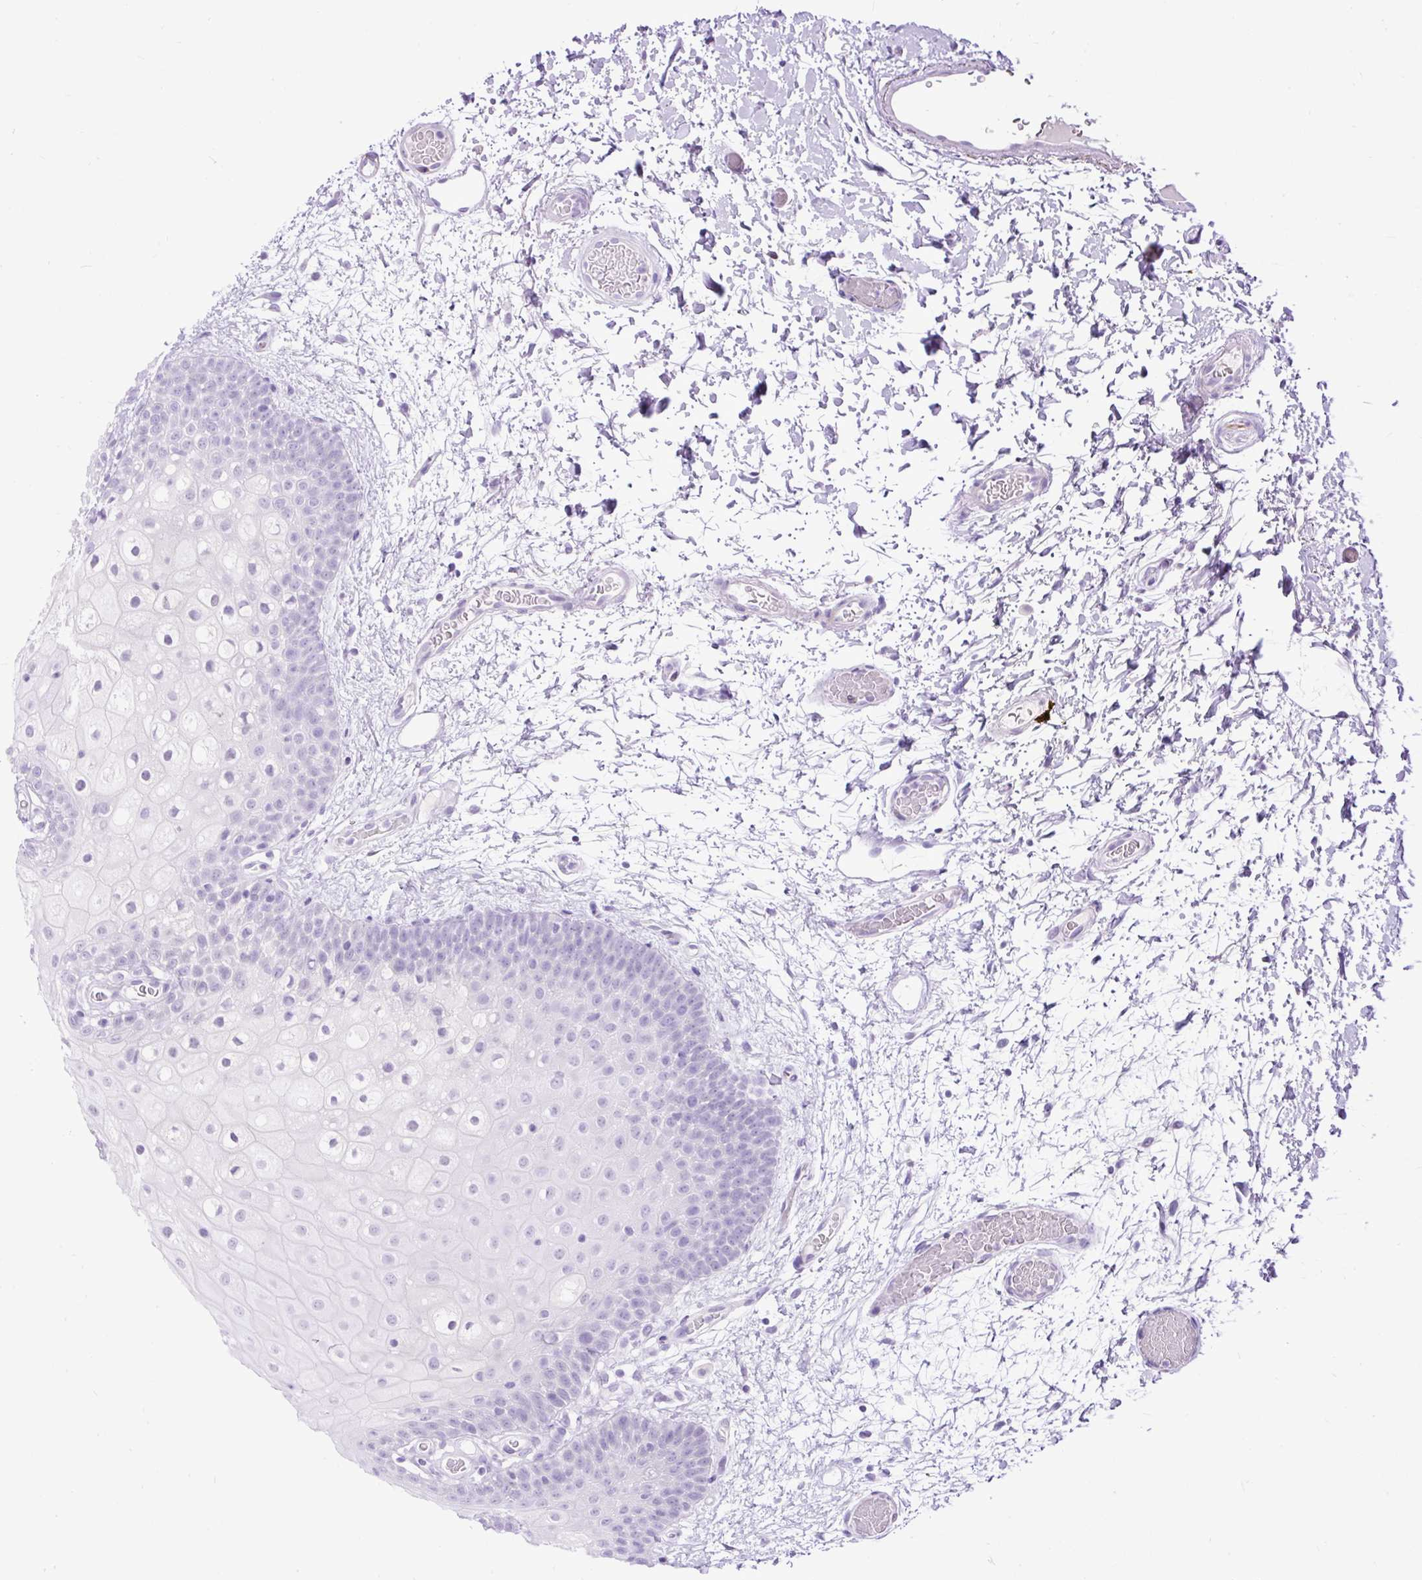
{"staining": {"intensity": "negative", "quantity": "none", "location": "none"}, "tissue": "oral mucosa", "cell_type": "Squamous epithelial cells", "image_type": "normal", "snomed": [{"axis": "morphology", "description": "Normal tissue, NOS"}, {"axis": "morphology", "description": "Squamous cell carcinoma, NOS"}, {"axis": "topography", "description": "Oral tissue"}, {"axis": "topography", "description": "Tounge, NOS"}, {"axis": "topography", "description": "Head-Neck"}], "caption": "Immunohistochemical staining of unremarkable human oral mucosa demonstrates no significant staining in squamous epithelial cells.", "gene": "ZNF256", "patient": {"sex": "male", "age": 76}}